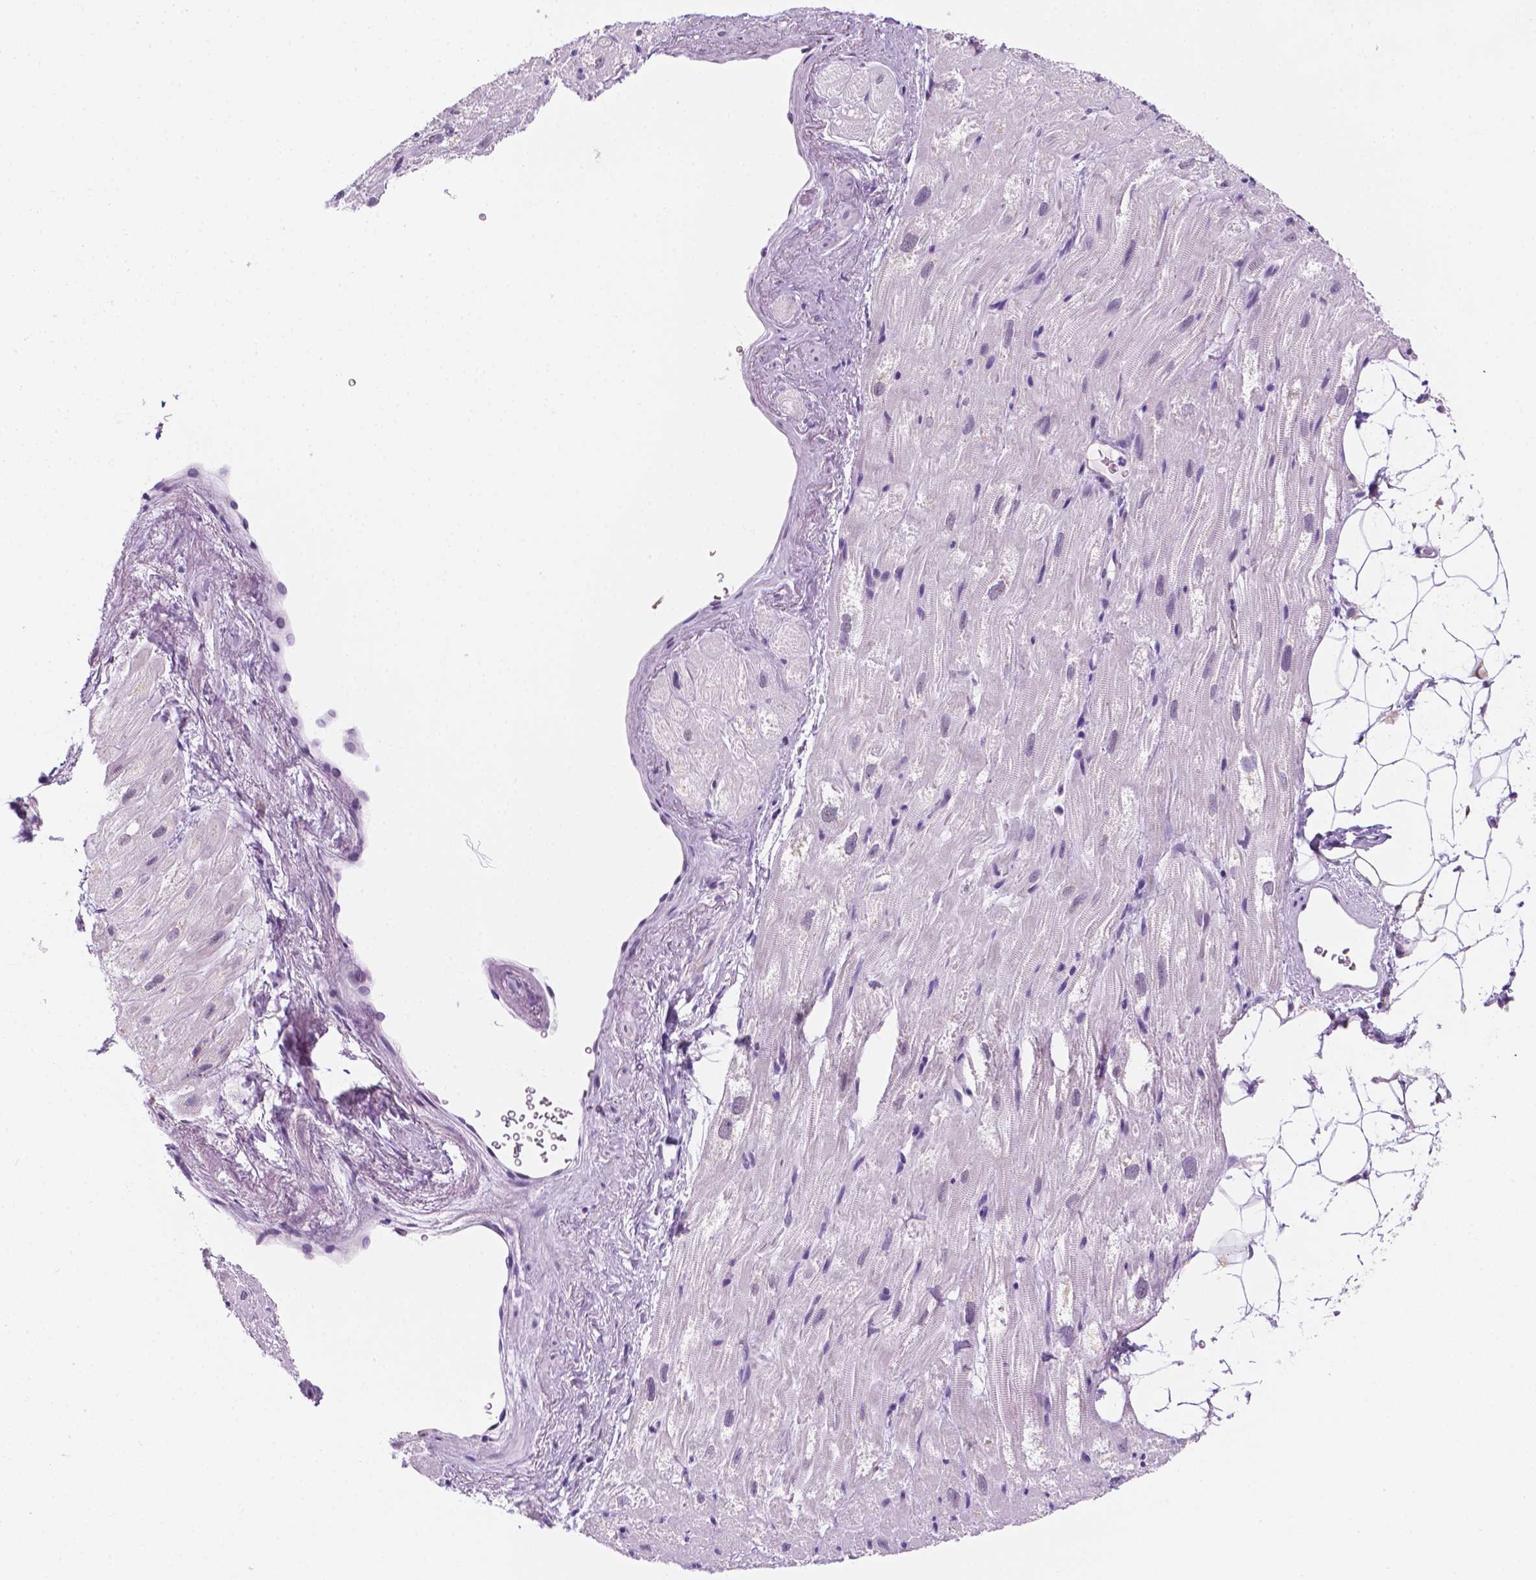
{"staining": {"intensity": "negative", "quantity": "none", "location": "none"}, "tissue": "heart muscle", "cell_type": "Cardiomyocytes", "image_type": "normal", "snomed": [{"axis": "morphology", "description": "Normal tissue, NOS"}, {"axis": "topography", "description": "Heart"}], "caption": "This is an immunohistochemistry (IHC) photomicrograph of normal human heart muscle. There is no staining in cardiomyocytes.", "gene": "PPL", "patient": {"sex": "female", "age": 69}}